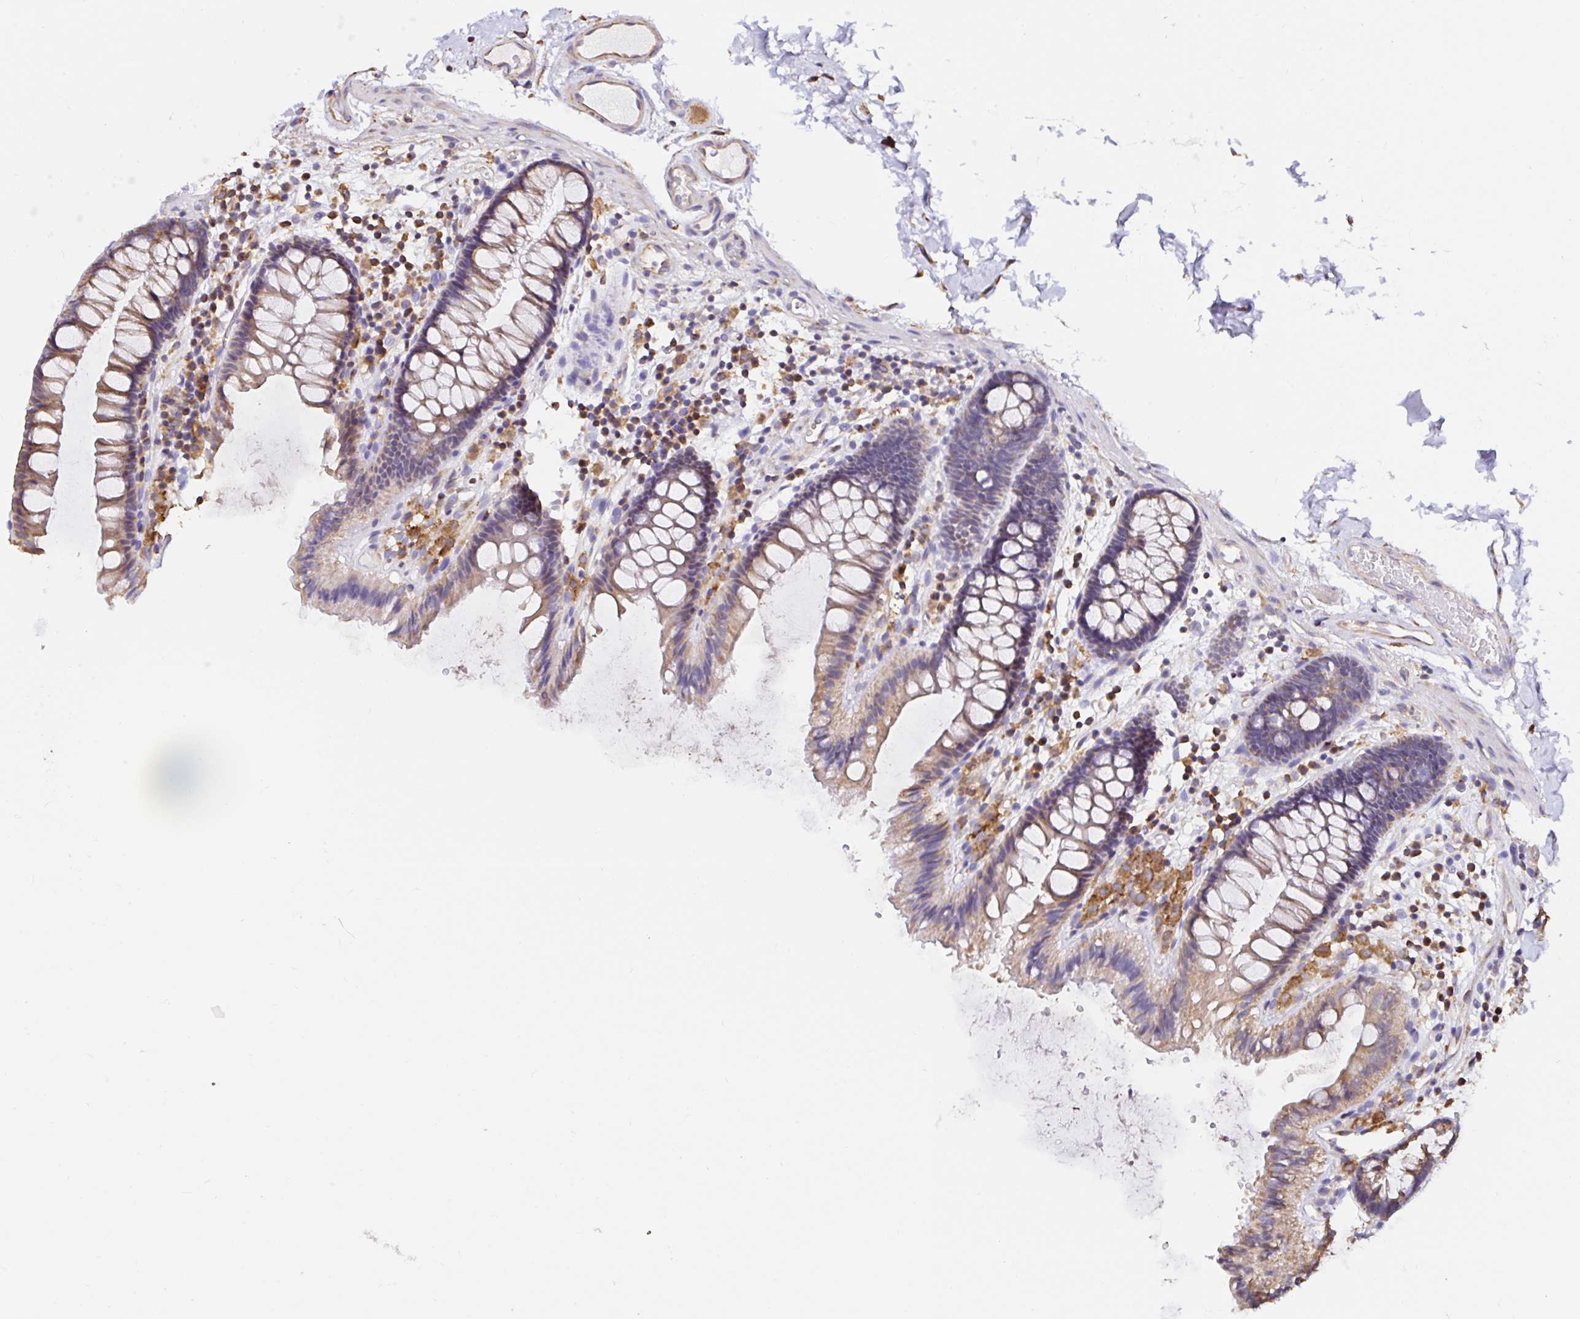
{"staining": {"intensity": "moderate", "quantity": ">75%", "location": "cytoplasmic/membranous"}, "tissue": "colon", "cell_type": "Endothelial cells", "image_type": "normal", "snomed": [{"axis": "morphology", "description": "Normal tissue, NOS"}, {"axis": "topography", "description": "Colon"}], "caption": "A histopathology image showing moderate cytoplasmic/membranous staining in about >75% of endothelial cells in benign colon, as visualized by brown immunohistochemical staining.", "gene": "MSR1", "patient": {"sex": "male", "age": 84}}